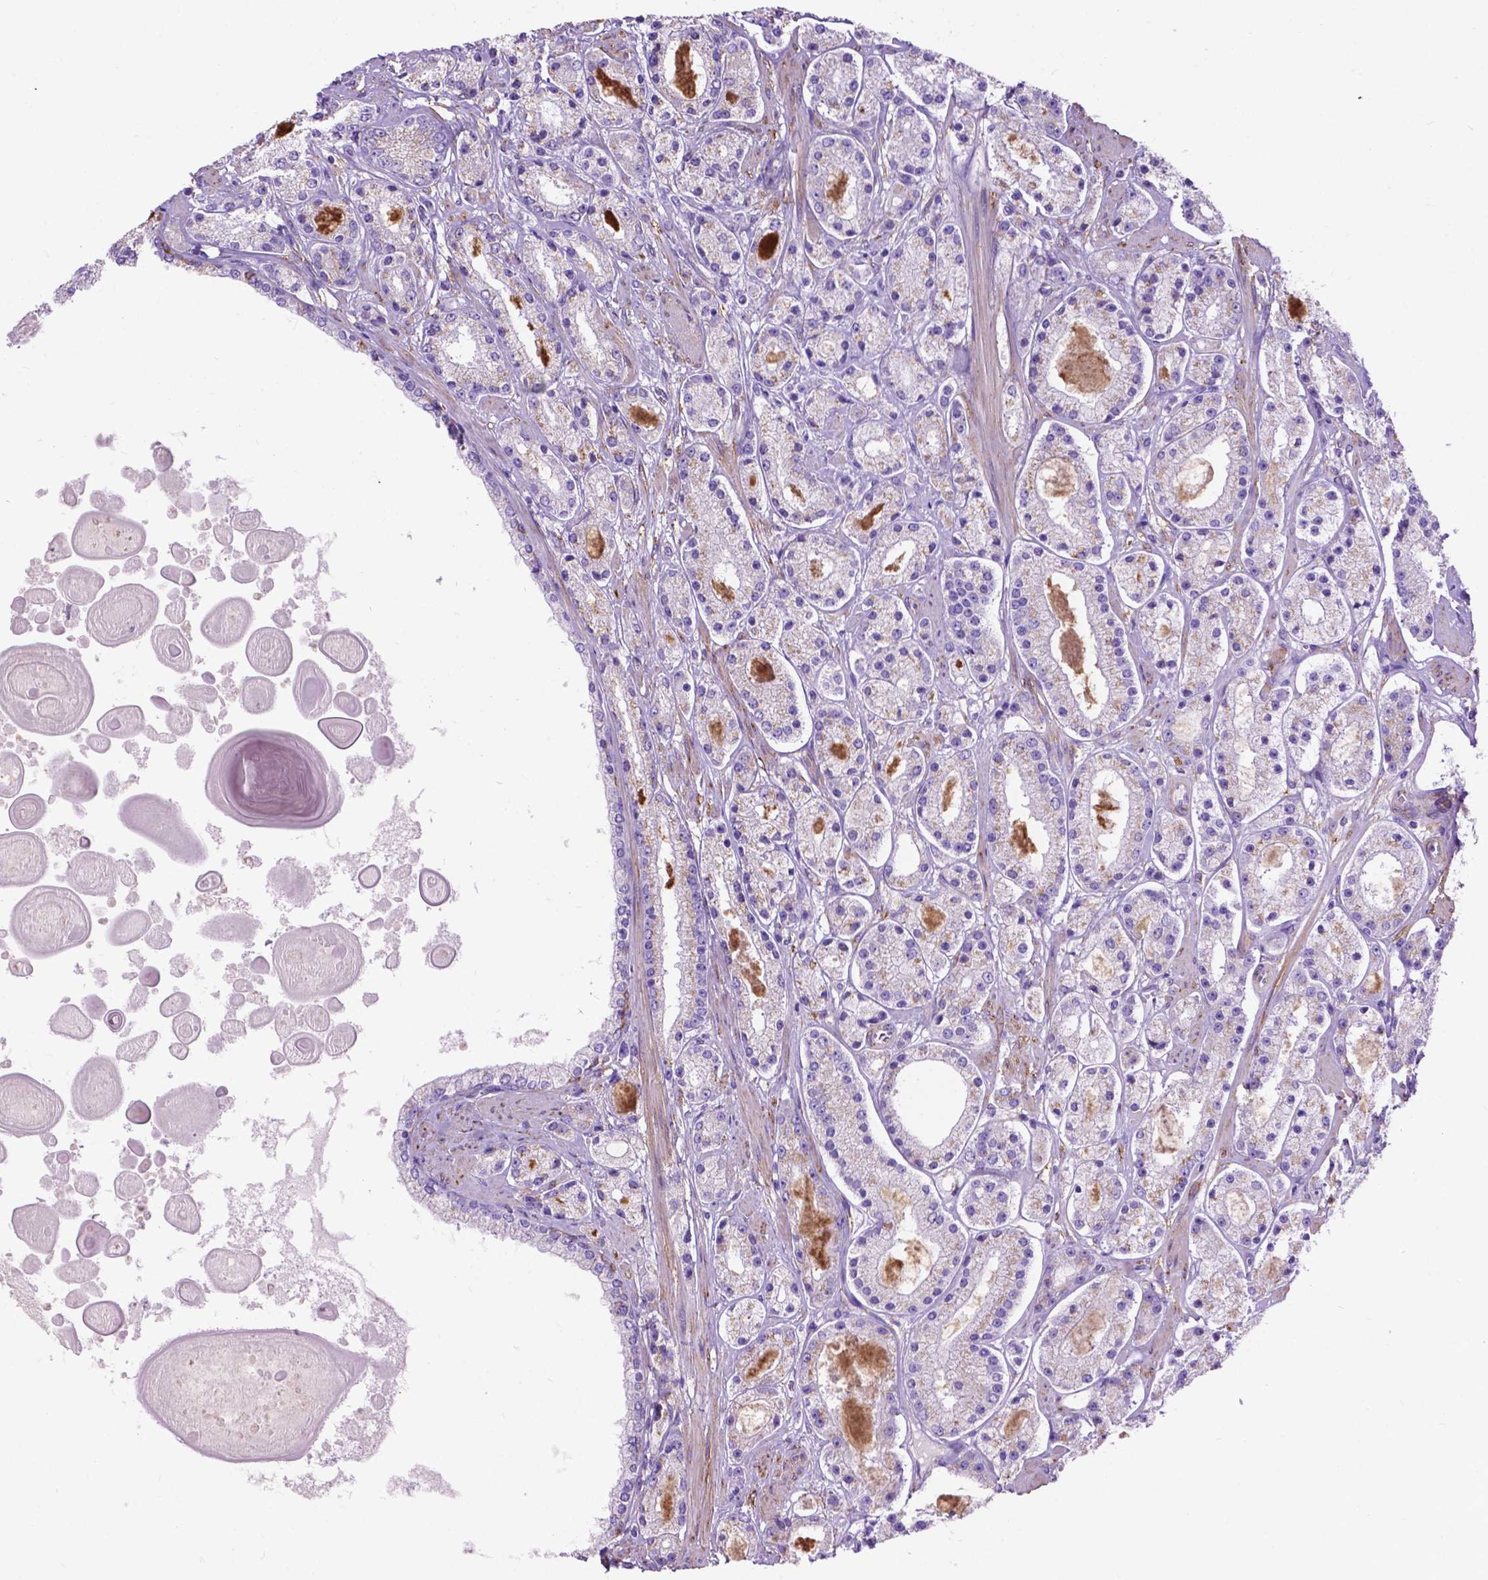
{"staining": {"intensity": "negative", "quantity": "none", "location": "none"}, "tissue": "prostate cancer", "cell_type": "Tumor cells", "image_type": "cancer", "snomed": [{"axis": "morphology", "description": "Adenocarcinoma, High grade"}, {"axis": "topography", "description": "Prostate"}], "caption": "The immunohistochemistry micrograph has no significant staining in tumor cells of prostate cancer tissue.", "gene": "PCDHA12", "patient": {"sex": "male", "age": 67}}